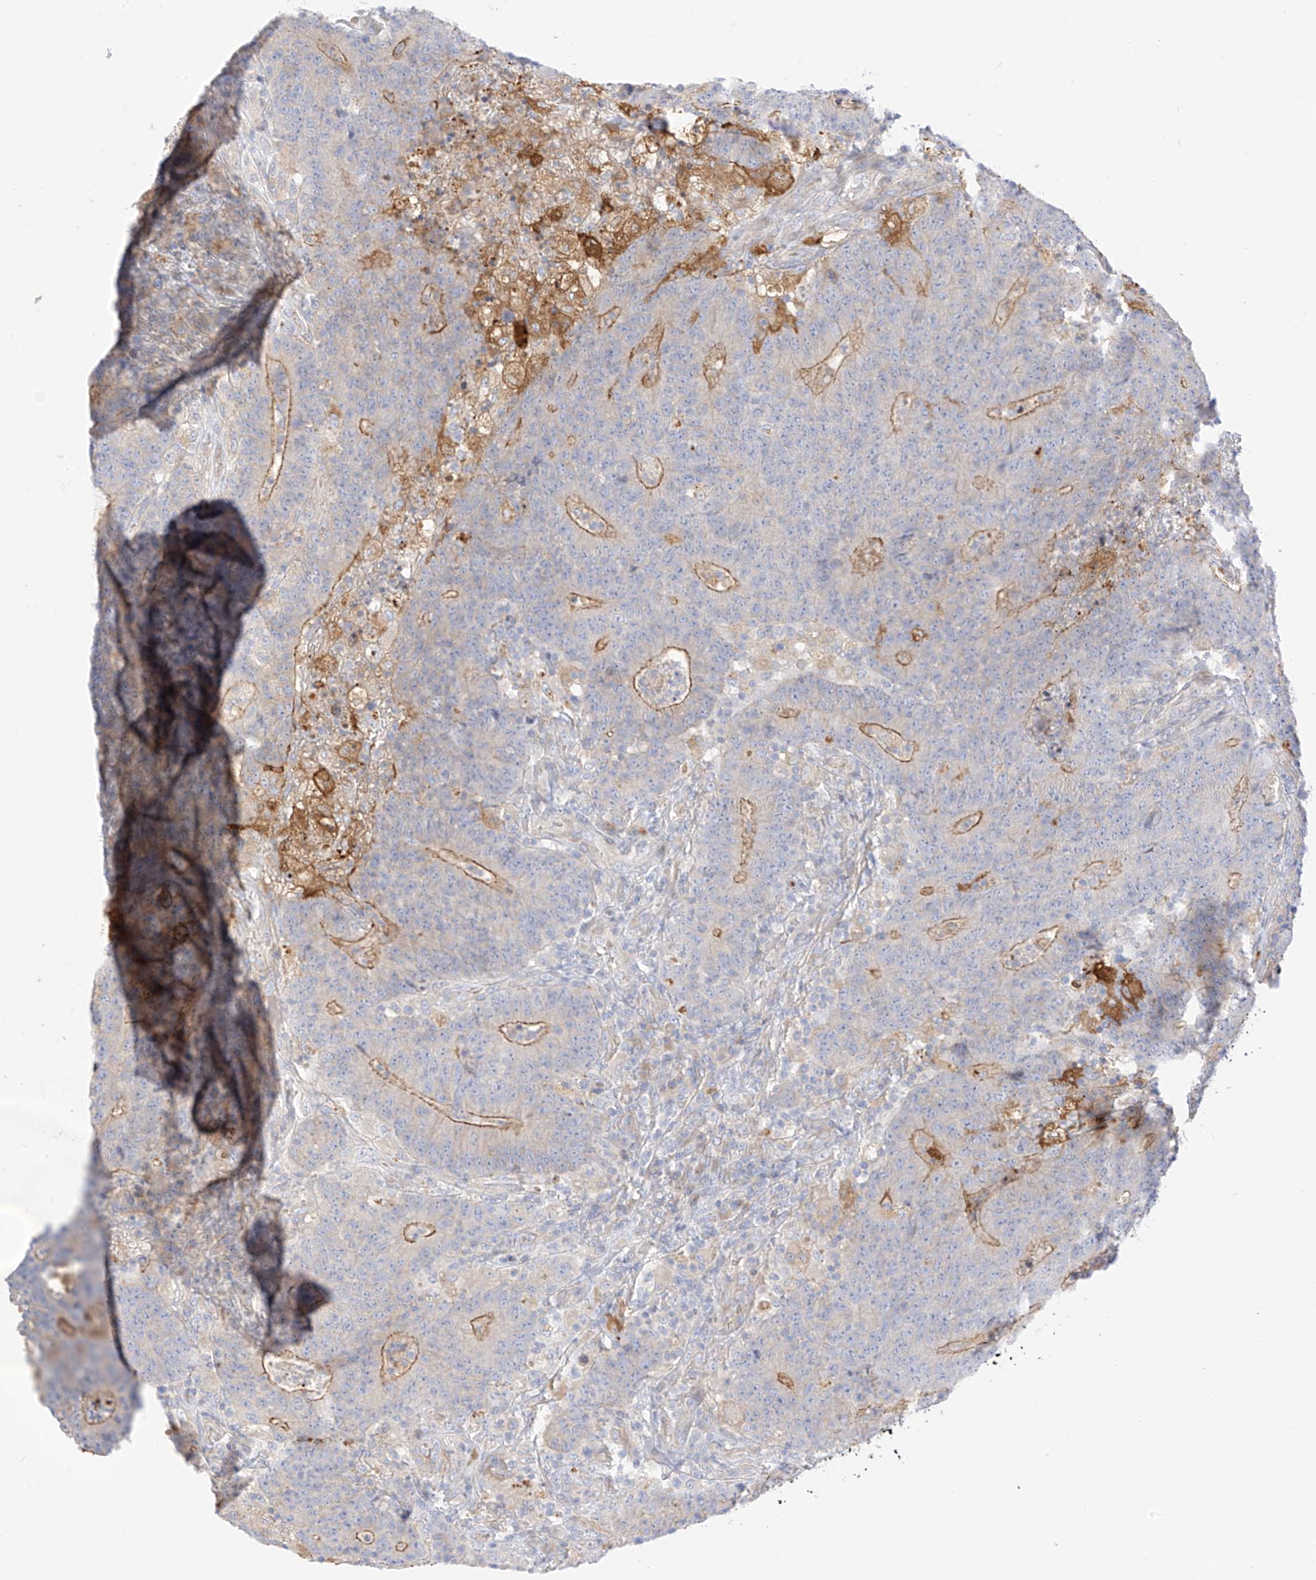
{"staining": {"intensity": "moderate", "quantity": "<25%", "location": "cytoplasmic/membranous"}, "tissue": "colorectal cancer", "cell_type": "Tumor cells", "image_type": "cancer", "snomed": [{"axis": "morphology", "description": "Normal tissue, NOS"}, {"axis": "morphology", "description": "Adenocarcinoma, NOS"}, {"axis": "topography", "description": "Colon"}], "caption": "Colorectal cancer (adenocarcinoma) was stained to show a protein in brown. There is low levels of moderate cytoplasmic/membranous positivity in approximately <25% of tumor cells. The staining was performed using DAB to visualize the protein expression in brown, while the nuclei were stained in blue with hematoxylin (Magnification: 20x).", "gene": "PCYOX1", "patient": {"sex": "female", "age": 75}}